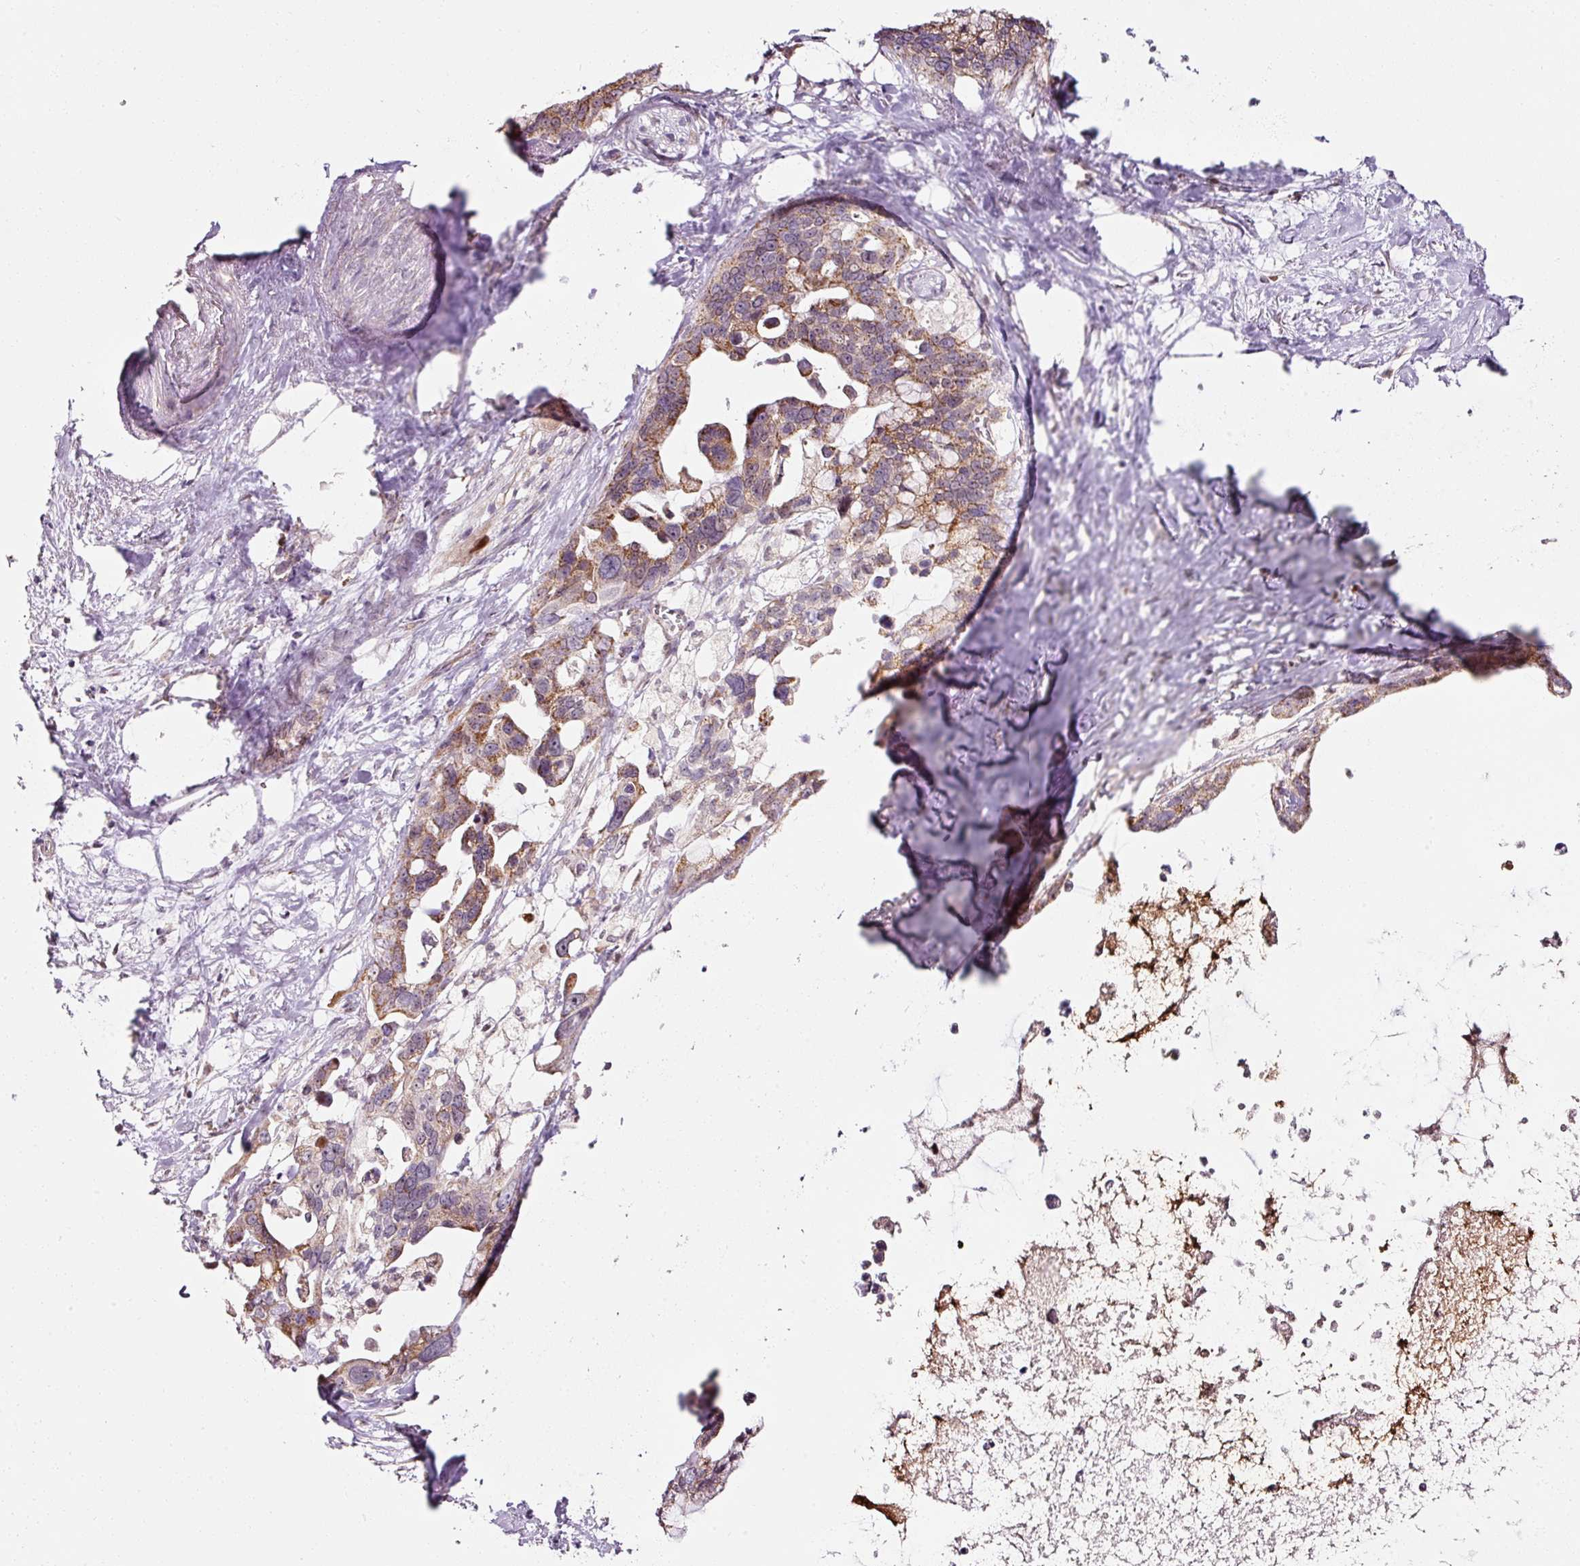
{"staining": {"intensity": "moderate", "quantity": ">75%", "location": "cytoplasmic/membranous"}, "tissue": "pancreatic cancer", "cell_type": "Tumor cells", "image_type": "cancer", "snomed": [{"axis": "morphology", "description": "Adenocarcinoma, NOS"}, {"axis": "topography", "description": "Pancreas"}], "caption": "An immunohistochemistry histopathology image of neoplastic tissue is shown. Protein staining in brown highlights moderate cytoplasmic/membranous positivity in pancreatic cancer within tumor cells. Using DAB (3,3'-diaminobenzidine) (brown) and hematoxylin (blue) stains, captured at high magnification using brightfield microscopy.", "gene": "ZNF460", "patient": {"sex": "female", "age": 83}}